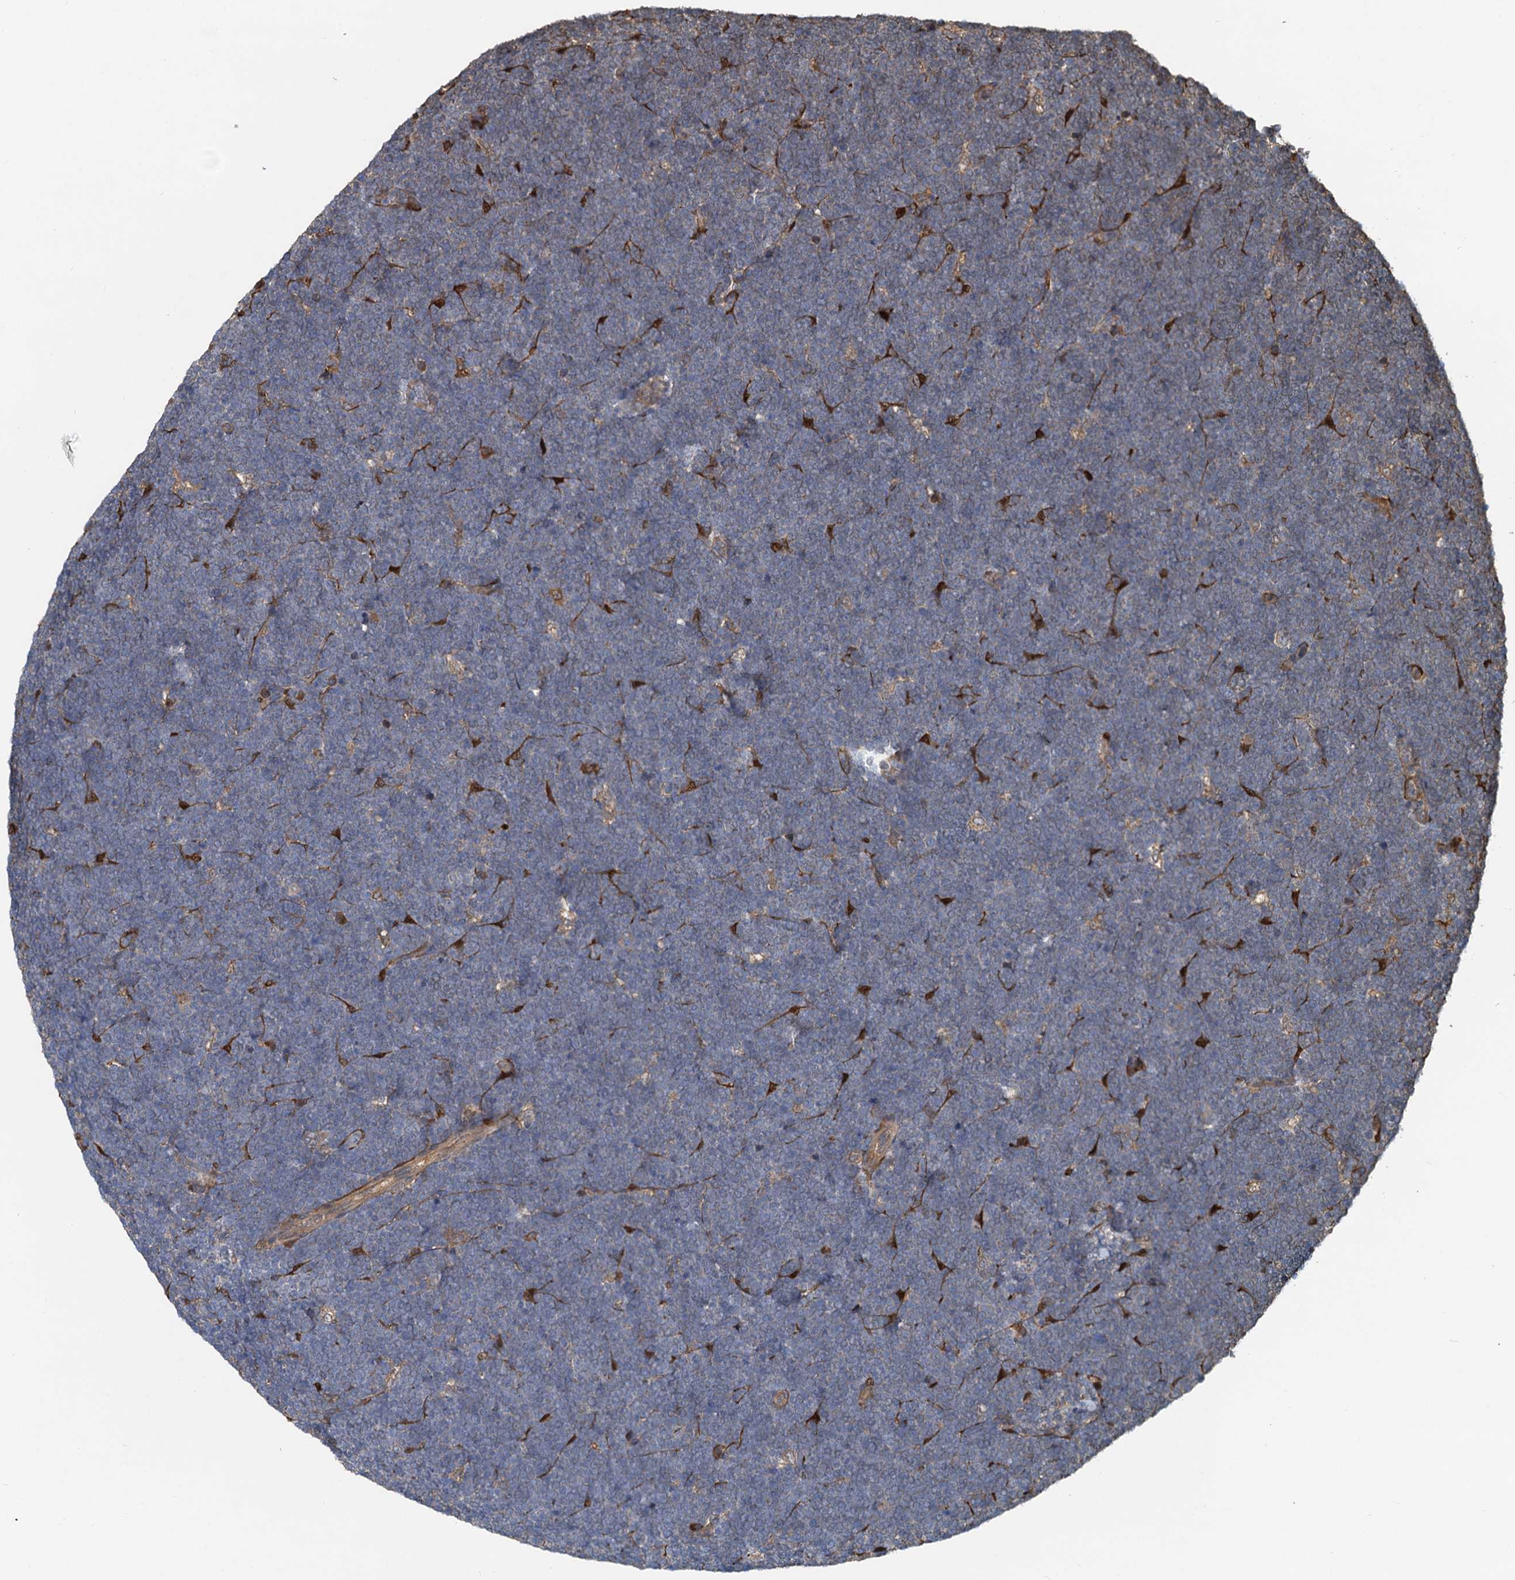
{"staining": {"intensity": "negative", "quantity": "none", "location": "none"}, "tissue": "lymphoma", "cell_type": "Tumor cells", "image_type": "cancer", "snomed": [{"axis": "morphology", "description": "Malignant lymphoma, non-Hodgkin's type, High grade"}, {"axis": "topography", "description": "Lymph node"}], "caption": "Tumor cells are negative for protein expression in human lymphoma.", "gene": "HYI", "patient": {"sex": "male", "age": 13}}